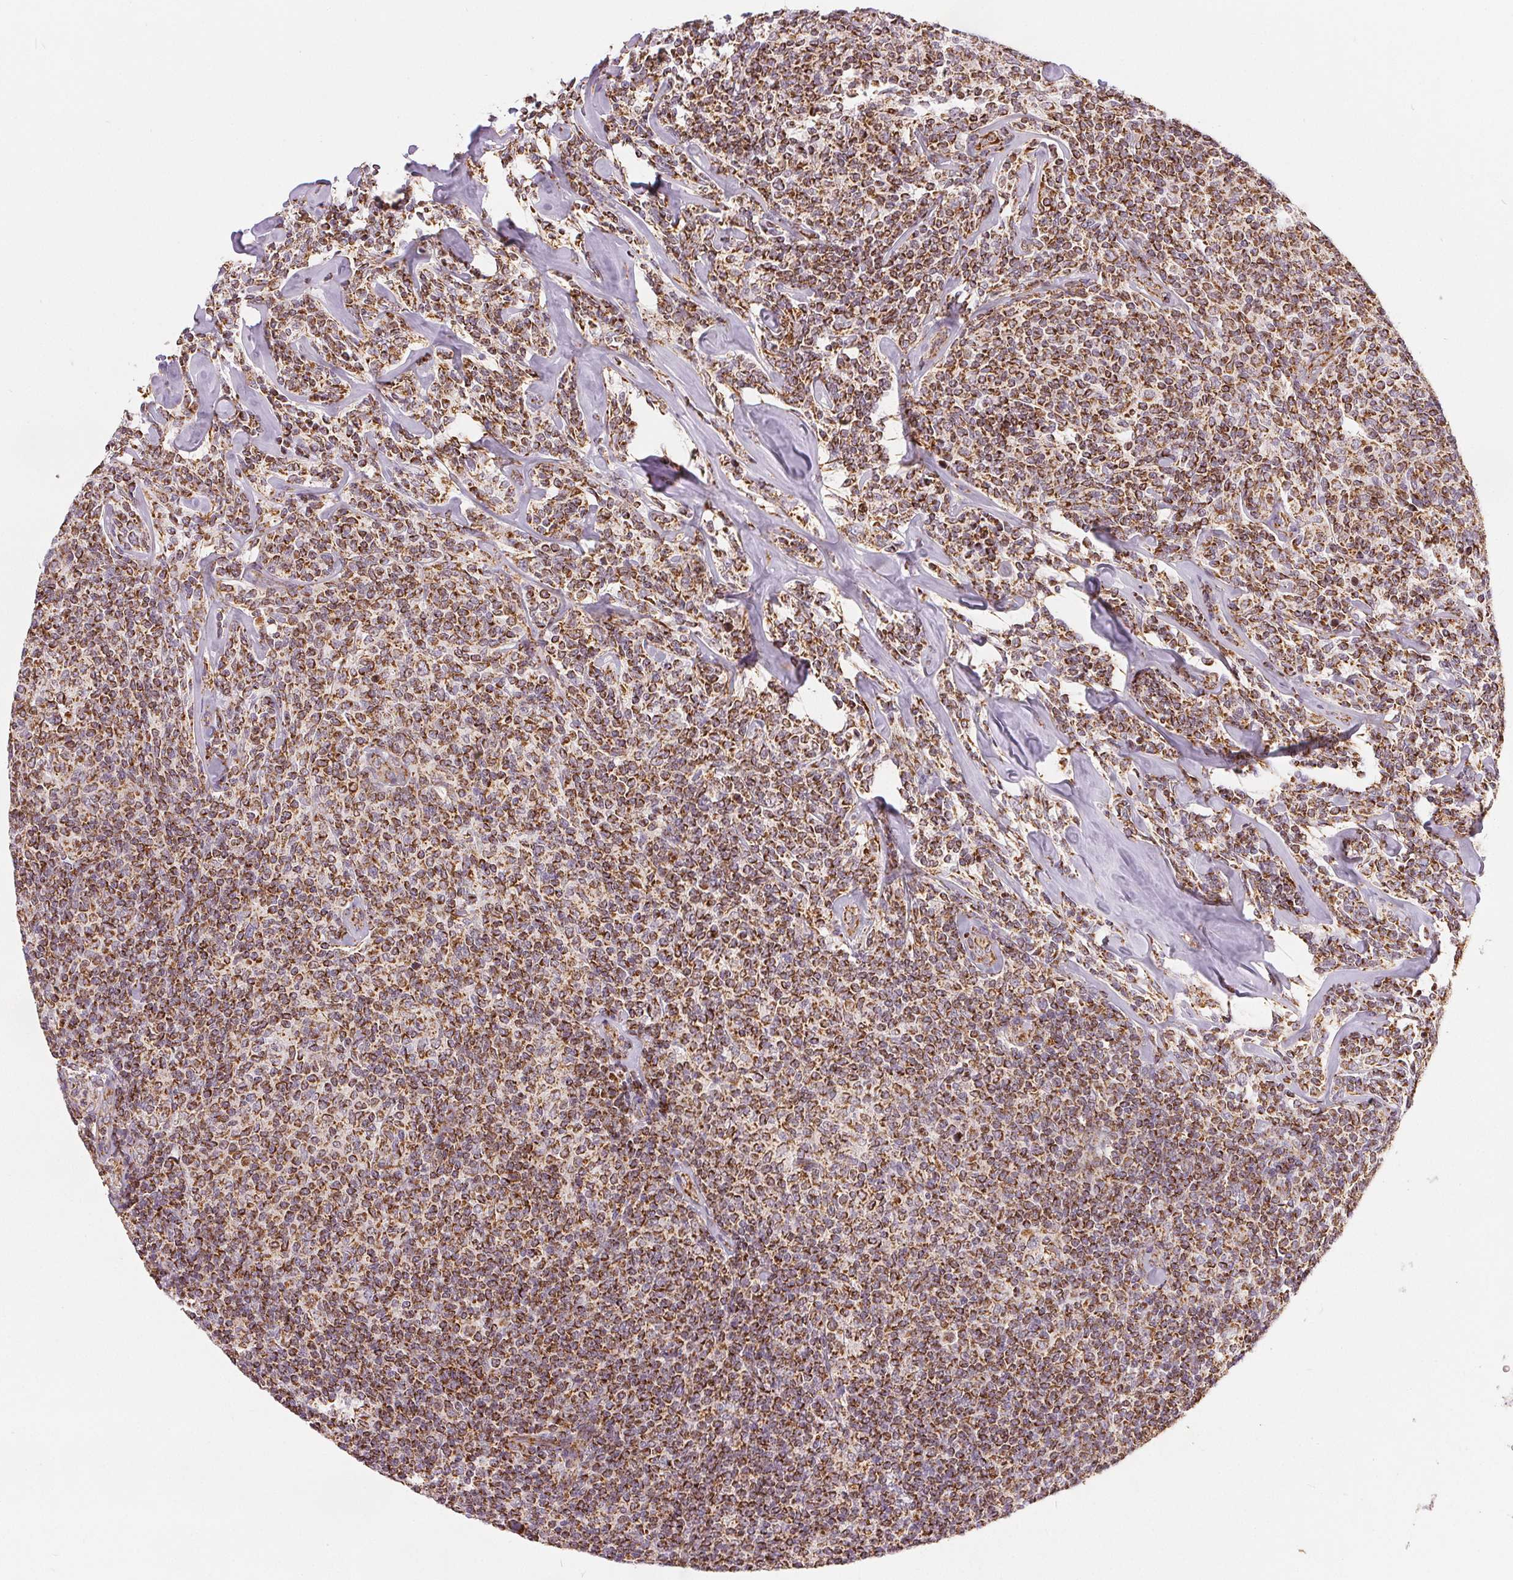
{"staining": {"intensity": "moderate", "quantity": ">75%", "location": "cytoplasmic/membranous"}, "tissue": "lymphoma", "cell_type": "Tumor cells", "image_type": "cancer", "snomed": [{"axis": "morphology", "description": "Malignant lymphoma, non-Hodgkin's type, Low grade"}, {"axis": "topography", "description": "Lymph node"}], "caption": "Protein expression analysis of lymphoma shows moderate cytoplasmic/membranous staining in approximately >75% of tumor cells.", "gene": "SDHB", "patient": {"sex": "female", "age": 56}}